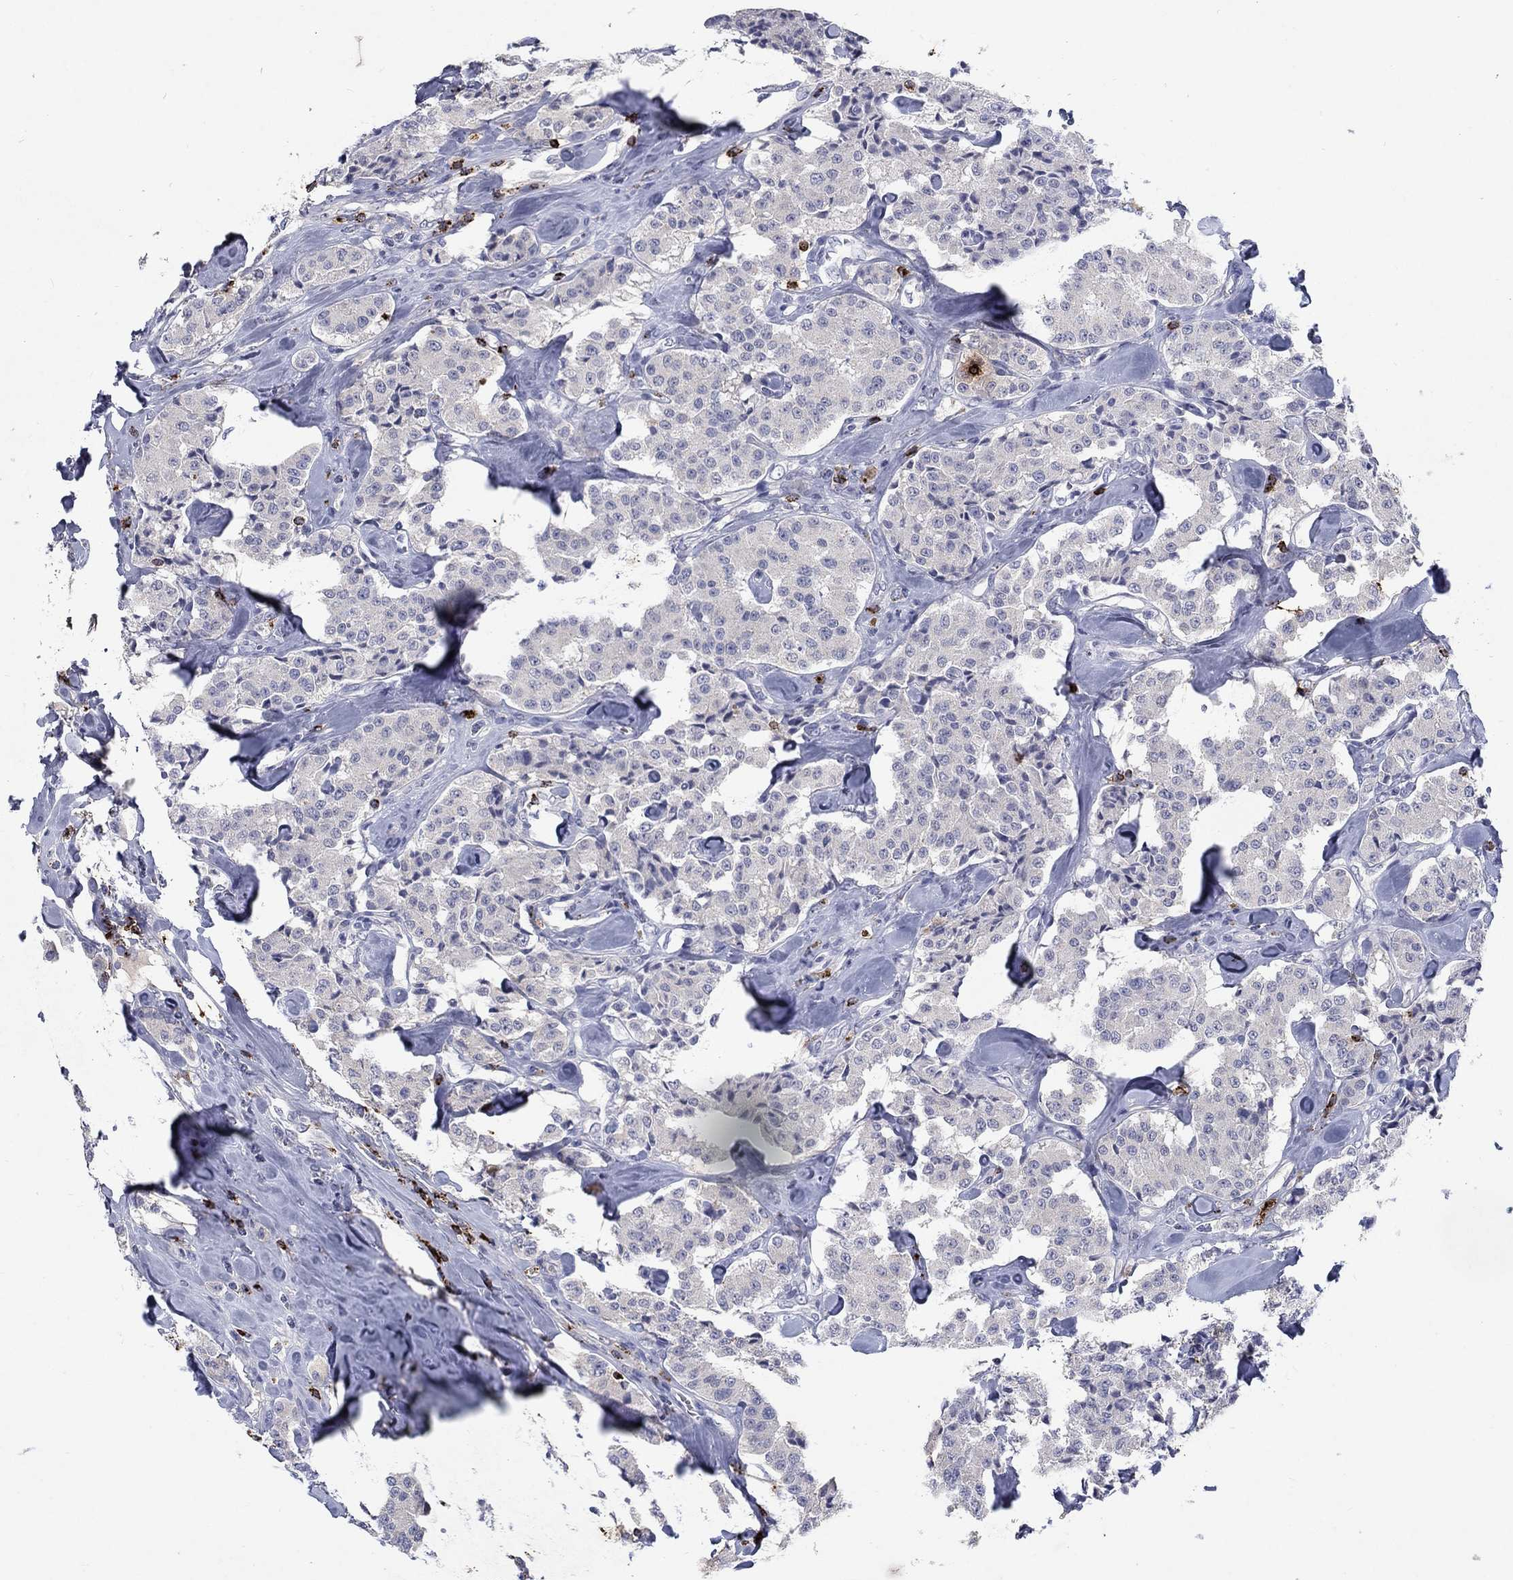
{"staining": {"intensity": "negative", "quantity": "none", "location": "none"}, "tissue": "carcinoid", "cell_type": "Tumor cells", "image_type": "cancer", "snomed": [{"axis": "morphology", "description": "Carcinoid, malignant, NOS"}, {"axis": "topography", "description": "Pancreas"}], "caption": "Carcinoid stained for a protein using immunohistochemistry (IHC) demonstrates no positivity tumor cells.", "gene": "GZMA", "patient": {"sex": "male", "age": 41}}